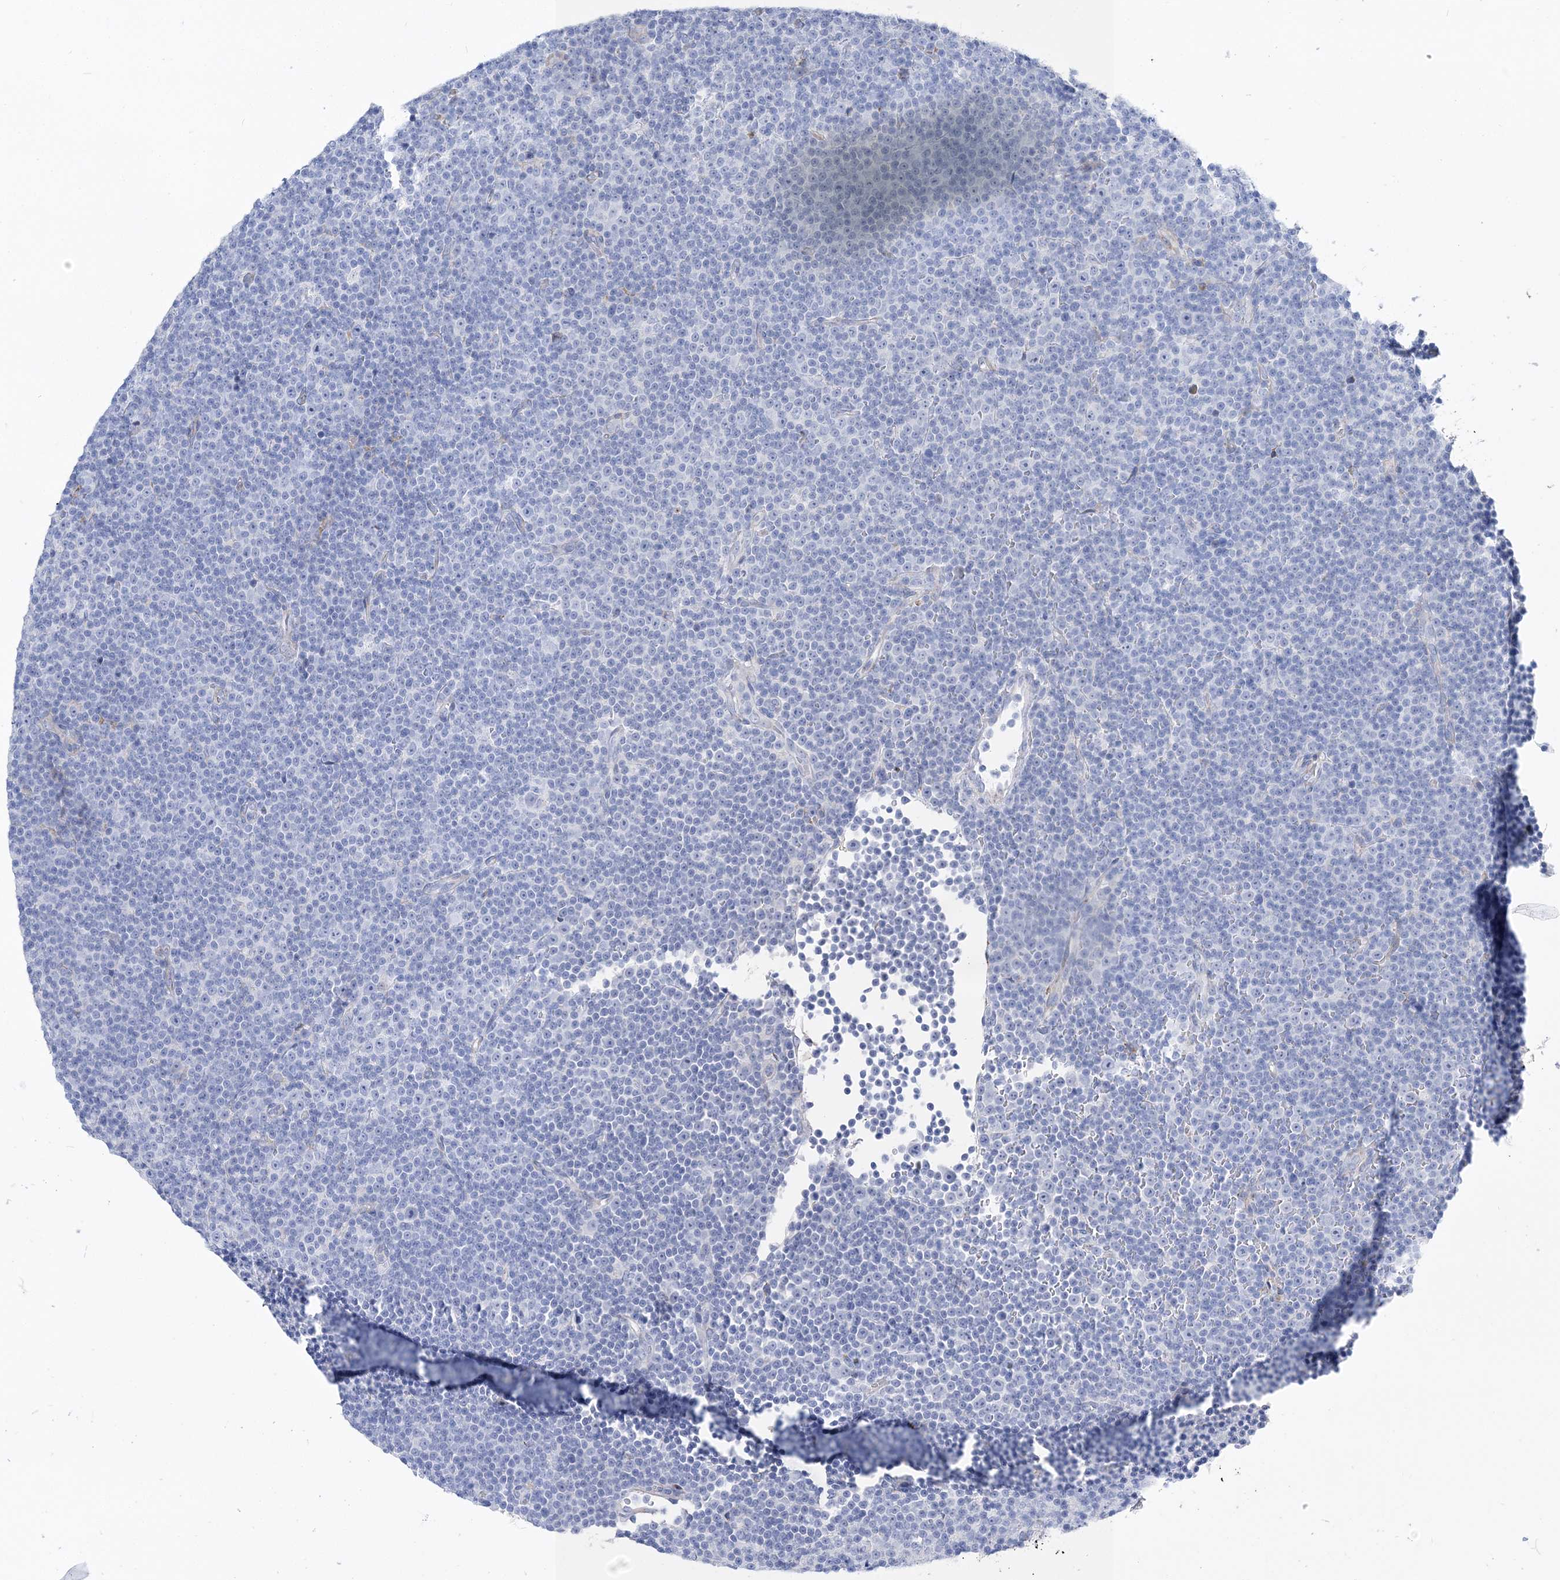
{"staining": {"intensity": "negative", "quantity": "none", "location": "none"}, "tissue": "lymphoma", "cell_type": "Tumor cells", "image_type": "cancer", "snomed": [{"axis": "morphology", "description": "Malignant lymphoma, non-Hodgkin's type, Low grade"}, {"axis": "topography", "description": "Lymph node"}], "caption": "Lymphoma was stained to show a protein in brown. There is no significant expression in tumor cells. (DAB IHC, high magnification).", "gene": "TSPYL6", "patient": {"sex": "female", "age": 67}}